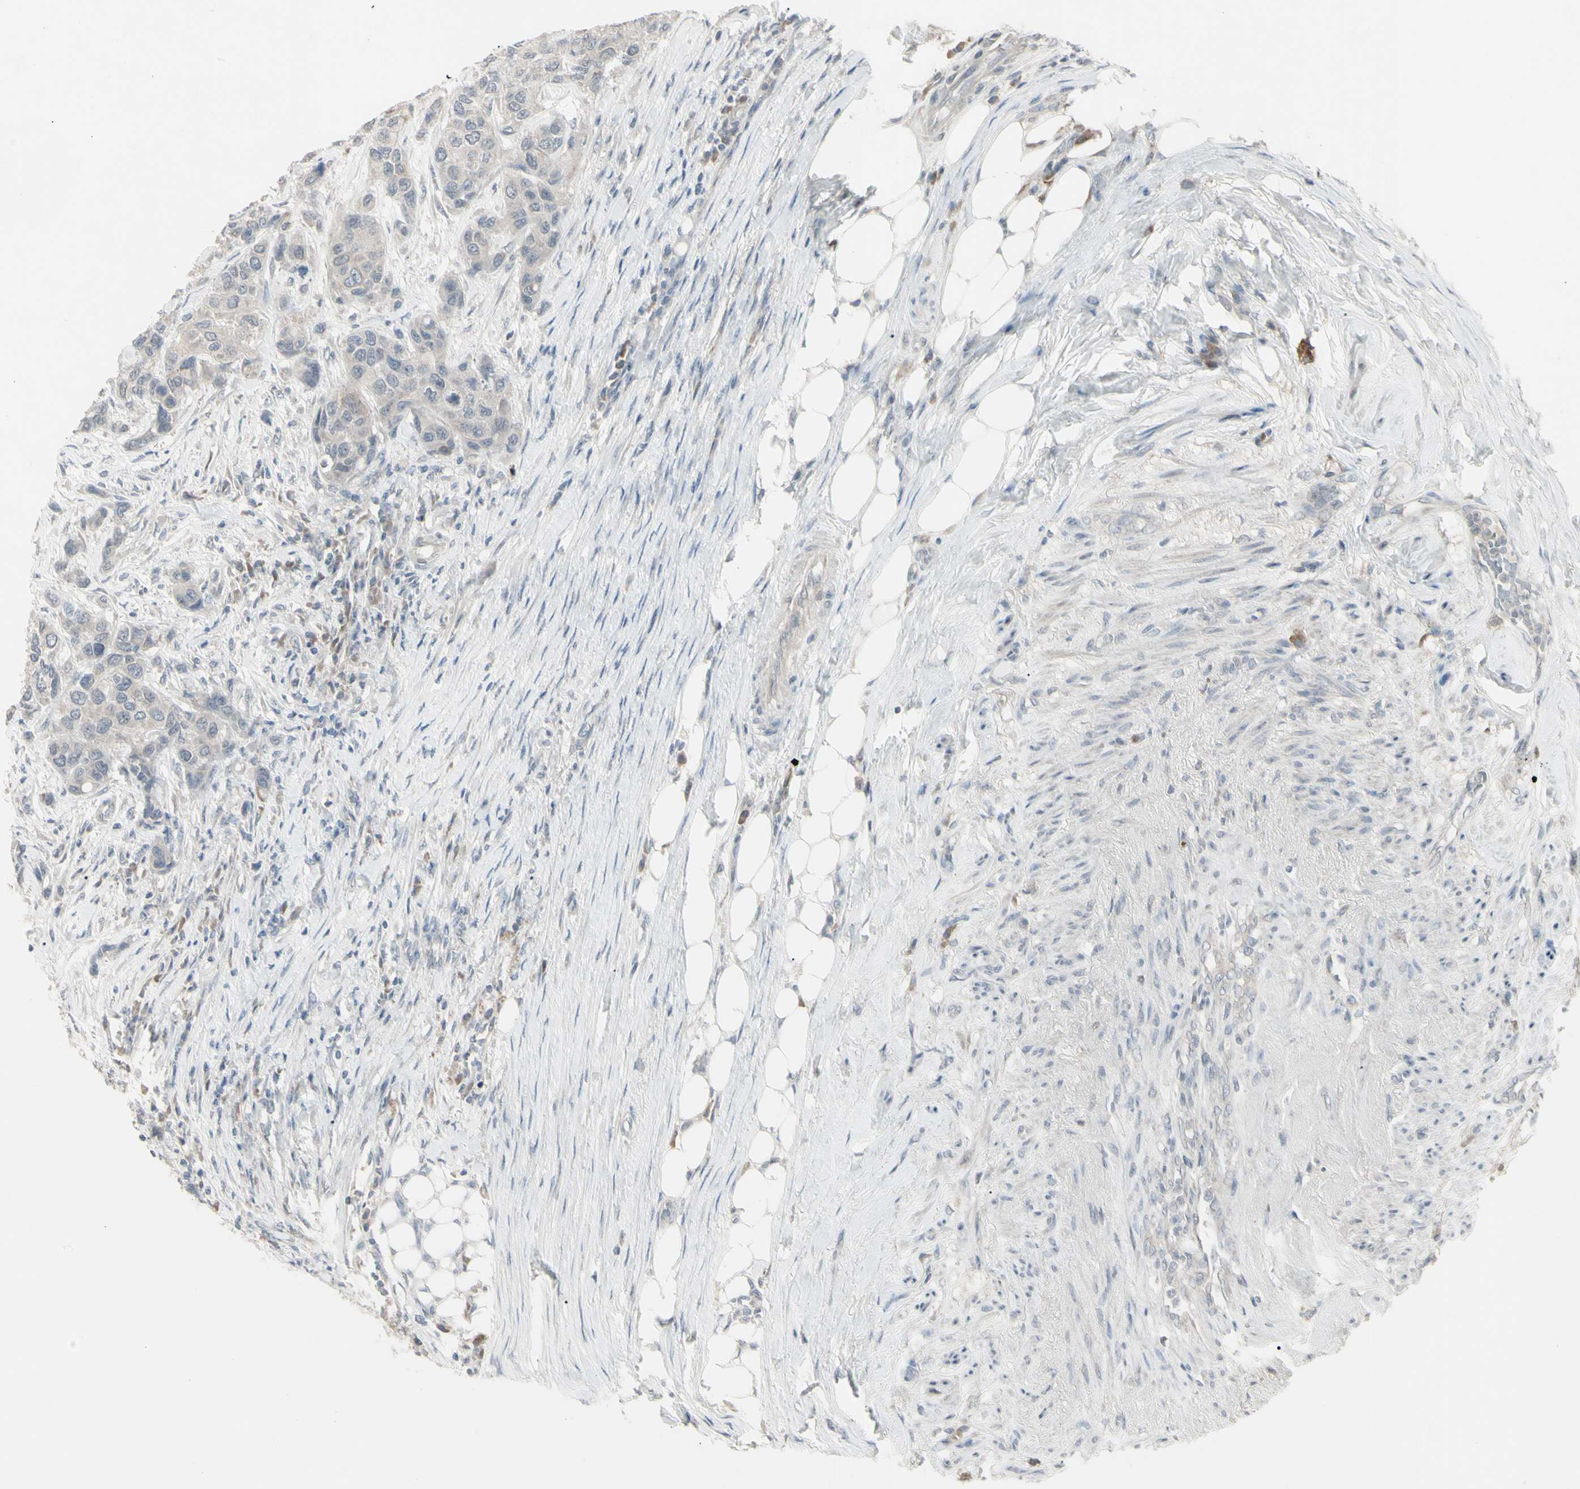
{"staining": {"intensity": "negative", "quantity": "none", "location": "none"}, "tissue": "urothelial cancer", "cell_type": "Tumor cells", "image_type": "cancer", "snomed": [{"axis": "morphology", "description": "Urothelial carcinoma, High grade"}, {"axis": "topography", "description": "Urinary bladder"}], "caption": "This is an immunohistochemistry (IHC) histopathology image of high-grade urothelial carcinoma. There is no positivity in tumor cells.", "gene": "PIAS4", "patient": {"sex": "female", "age": 56}}